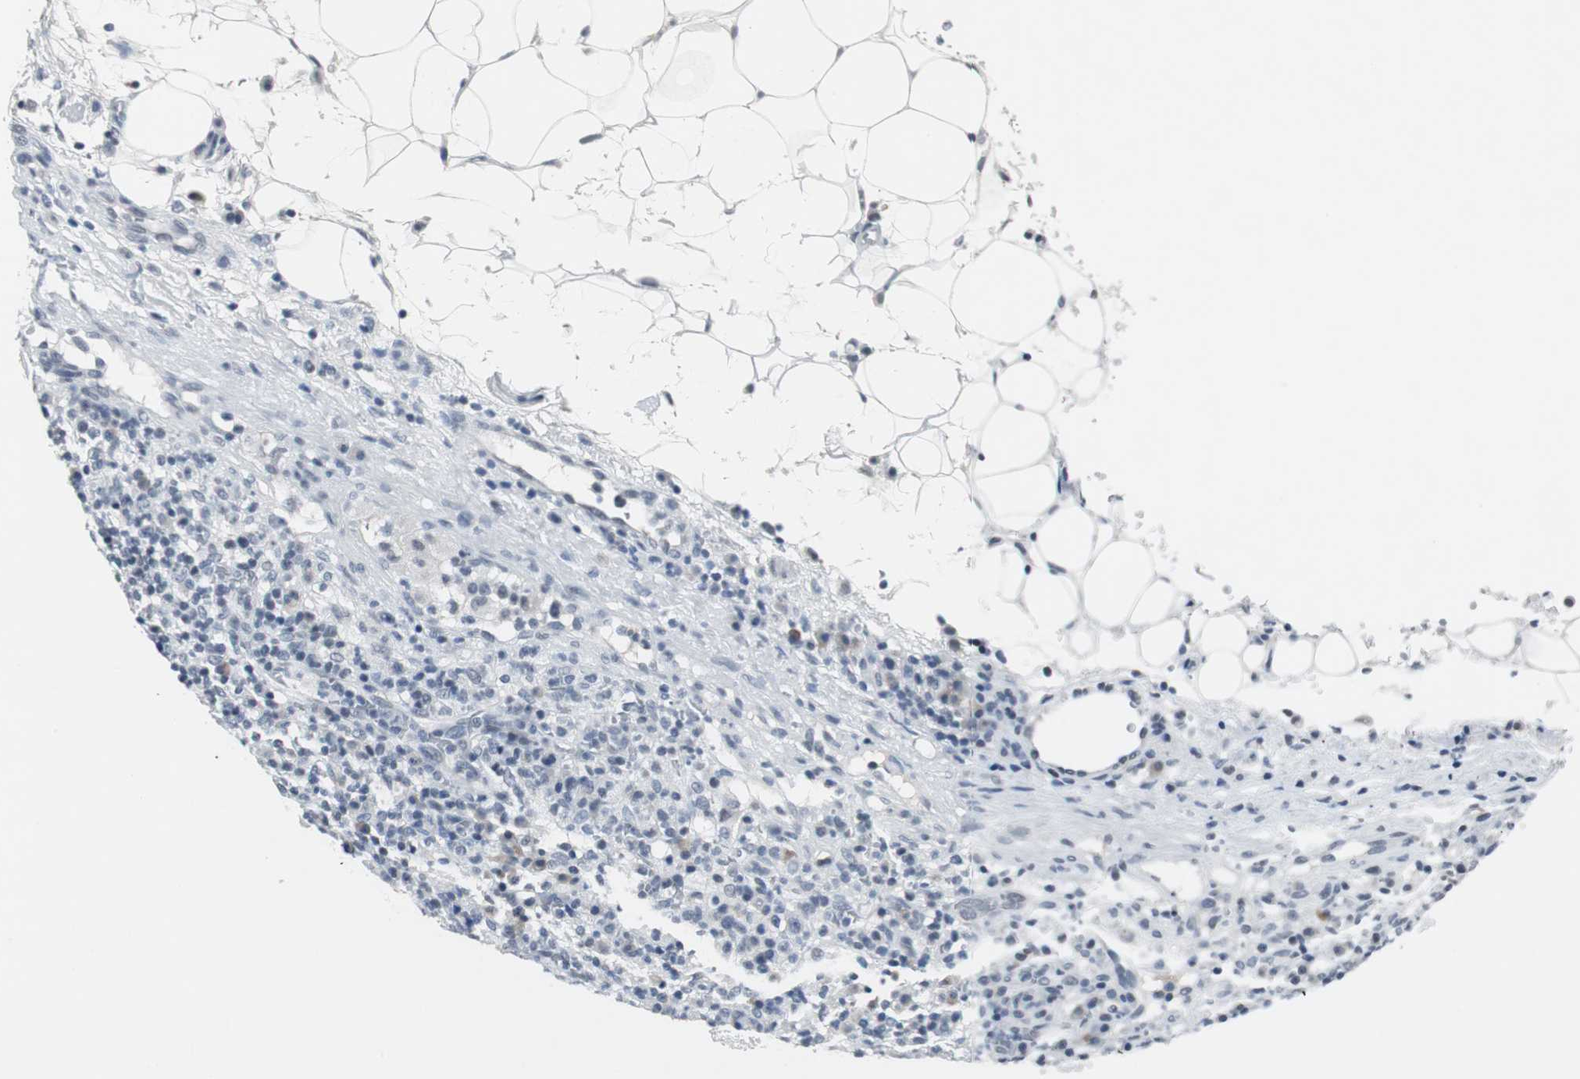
{"staining": {"intensity": "negative", "quantity": "none", "location": "none"}, "tissue": "lymphoma", "cell_type": "Tumor cells", "image_type": "cancer", "snomed": [{"axis": "morphology", "description": "Hodgkin's disease, NOS"}, {"axis": "topography", "description": "Lymph node"}], "caption": "Tumor cells are negative for protein expression in human lymphoma.", "gene": "ELK1", "patient": {"sex": "male", "age": 65}}